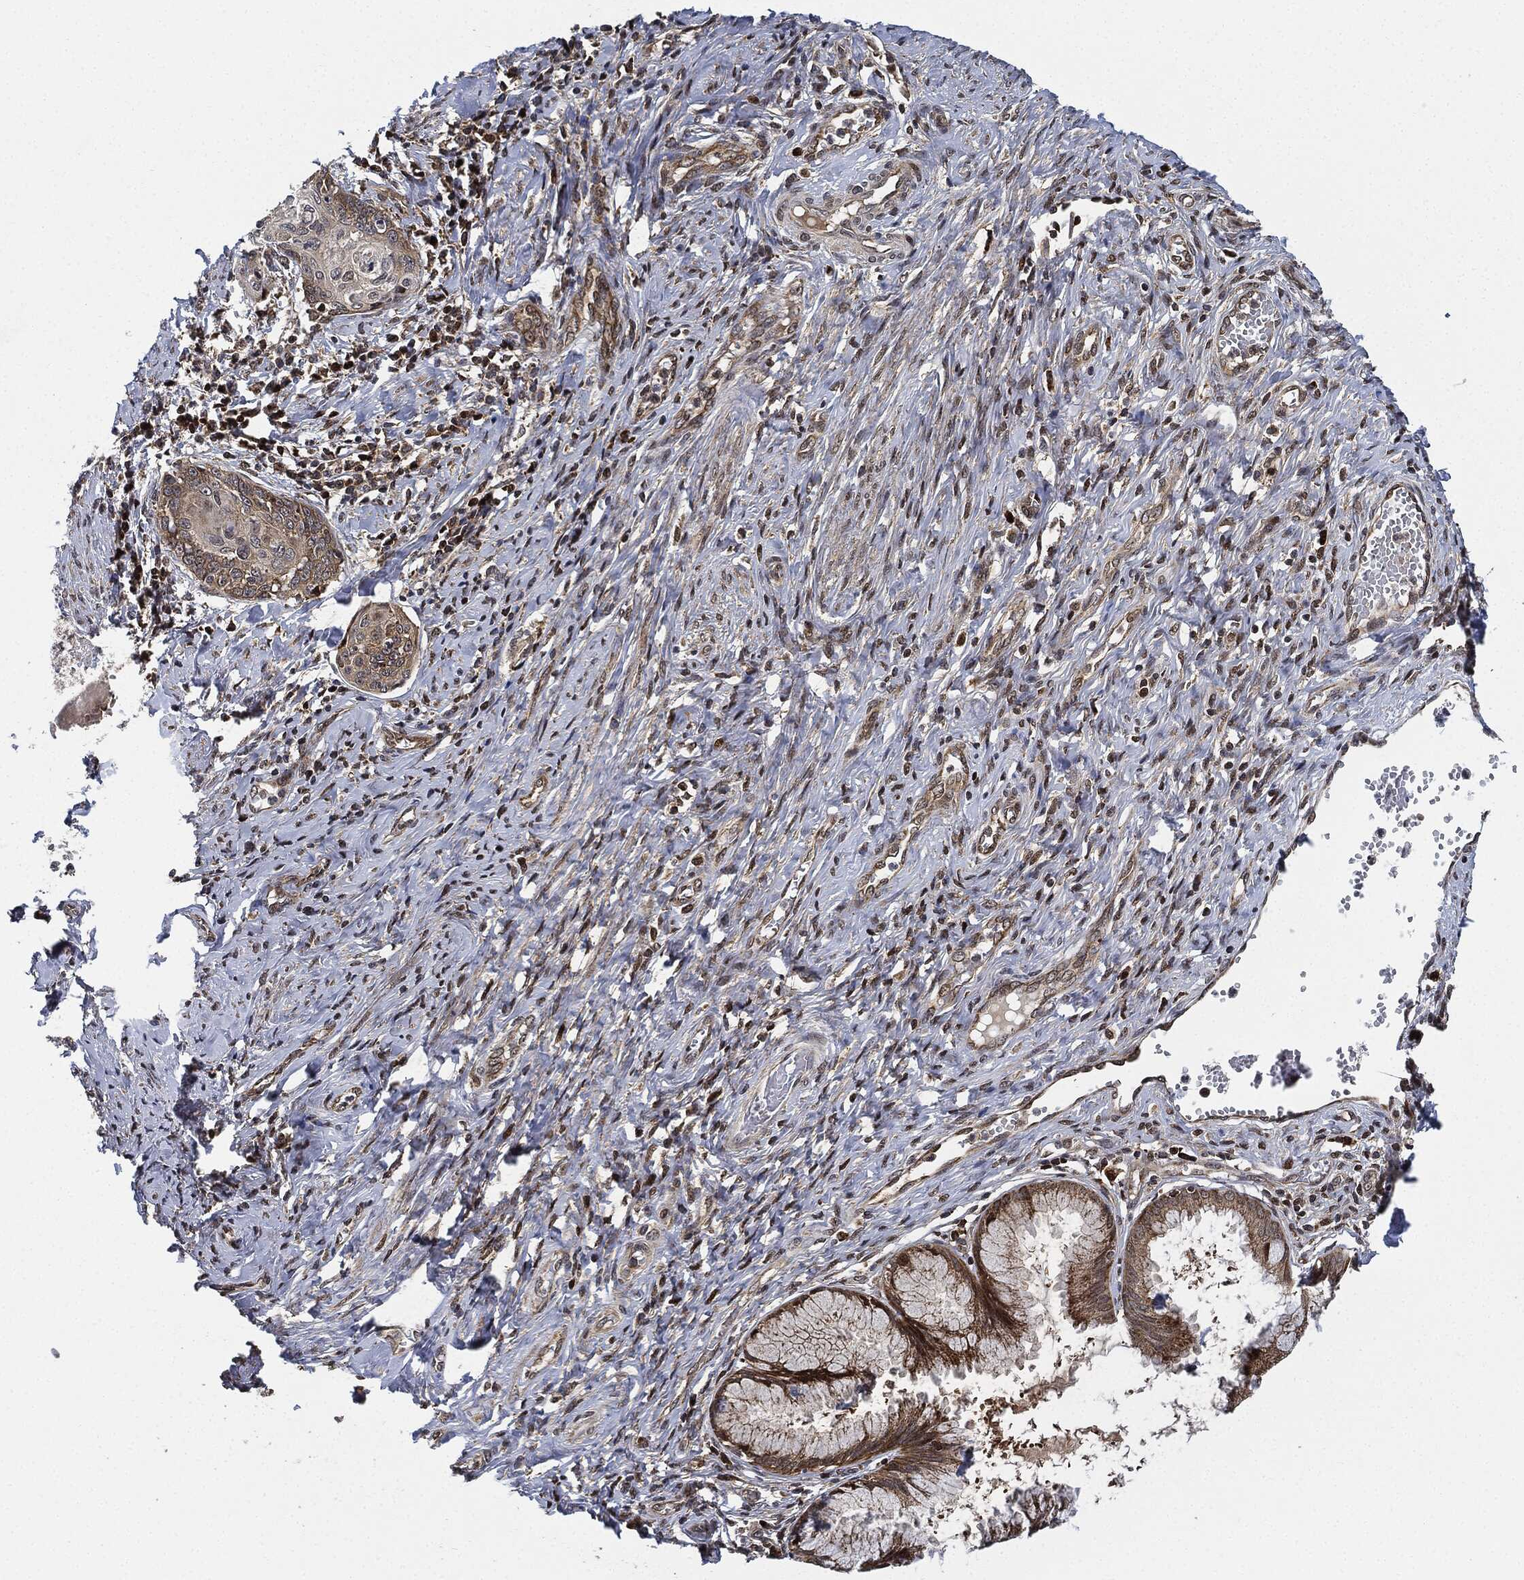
{"staining": {"intensity": "weak", "quantity": "25%-75%", "location": "cytoplasmic/membranous"}, "tissue": "cervical cancer", "cell_type": "Tumor cells", "image_type": "cancer", "snomed": [{"axis": "morphology", "description": "Normal tissue, NOS"}, {"axis": "morphology", "description": "Squamous cell carcinoma, NOS"}, {"axis": "topography", "description": "Cervix"}], "caption": "The histopathology image displays a brown stain indicating the presence of a protein in the cytoplasmic/membranous of tumor cells in cervical cancer (squamous cell carcinoma).", "gene": "RNASEL", "patient": {"sex": "female", "age": 39}}